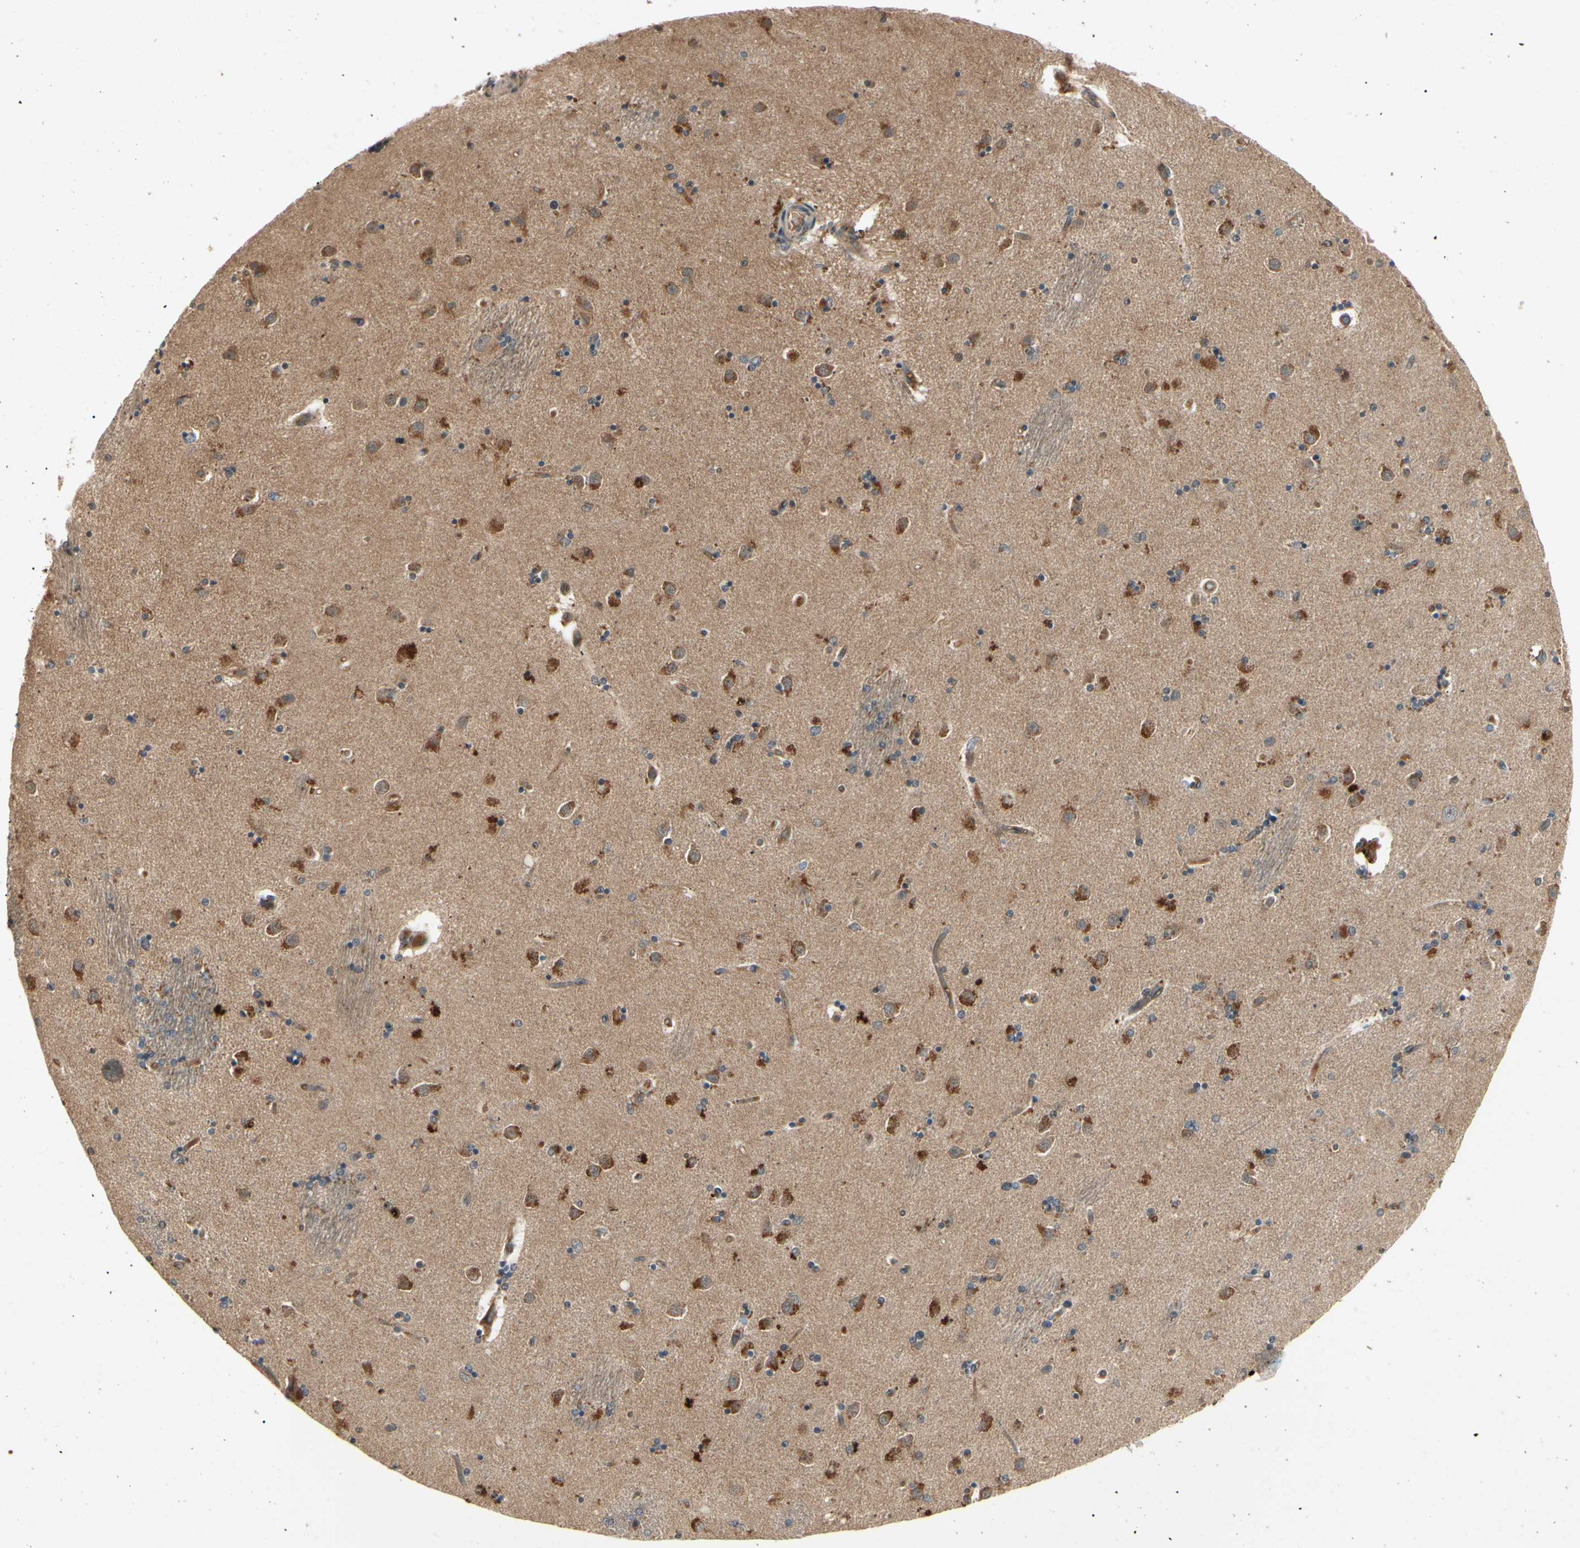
{"staining": {"intensity": "moderate", "quantity": "<25%", "location": "cytoplasmic/membranous"}, "tissue": "caudate", "cell_type": "Glial cells", "image_type": "normal", "snomed": [{"axis": "morphology", "description": "Normal tissue, NOS"}, {"axis": "topography", "description": "Lateral ventricle wall"}], "caption": "Approximately <25% of glial cells in unremarkable human caudate demonstrate moderate cytoplasmic/membranous protein expression as visualized by brown immunohistochemical staining.", "gene": "RNF14", "patient": {"sex": "female", "age": 54}}